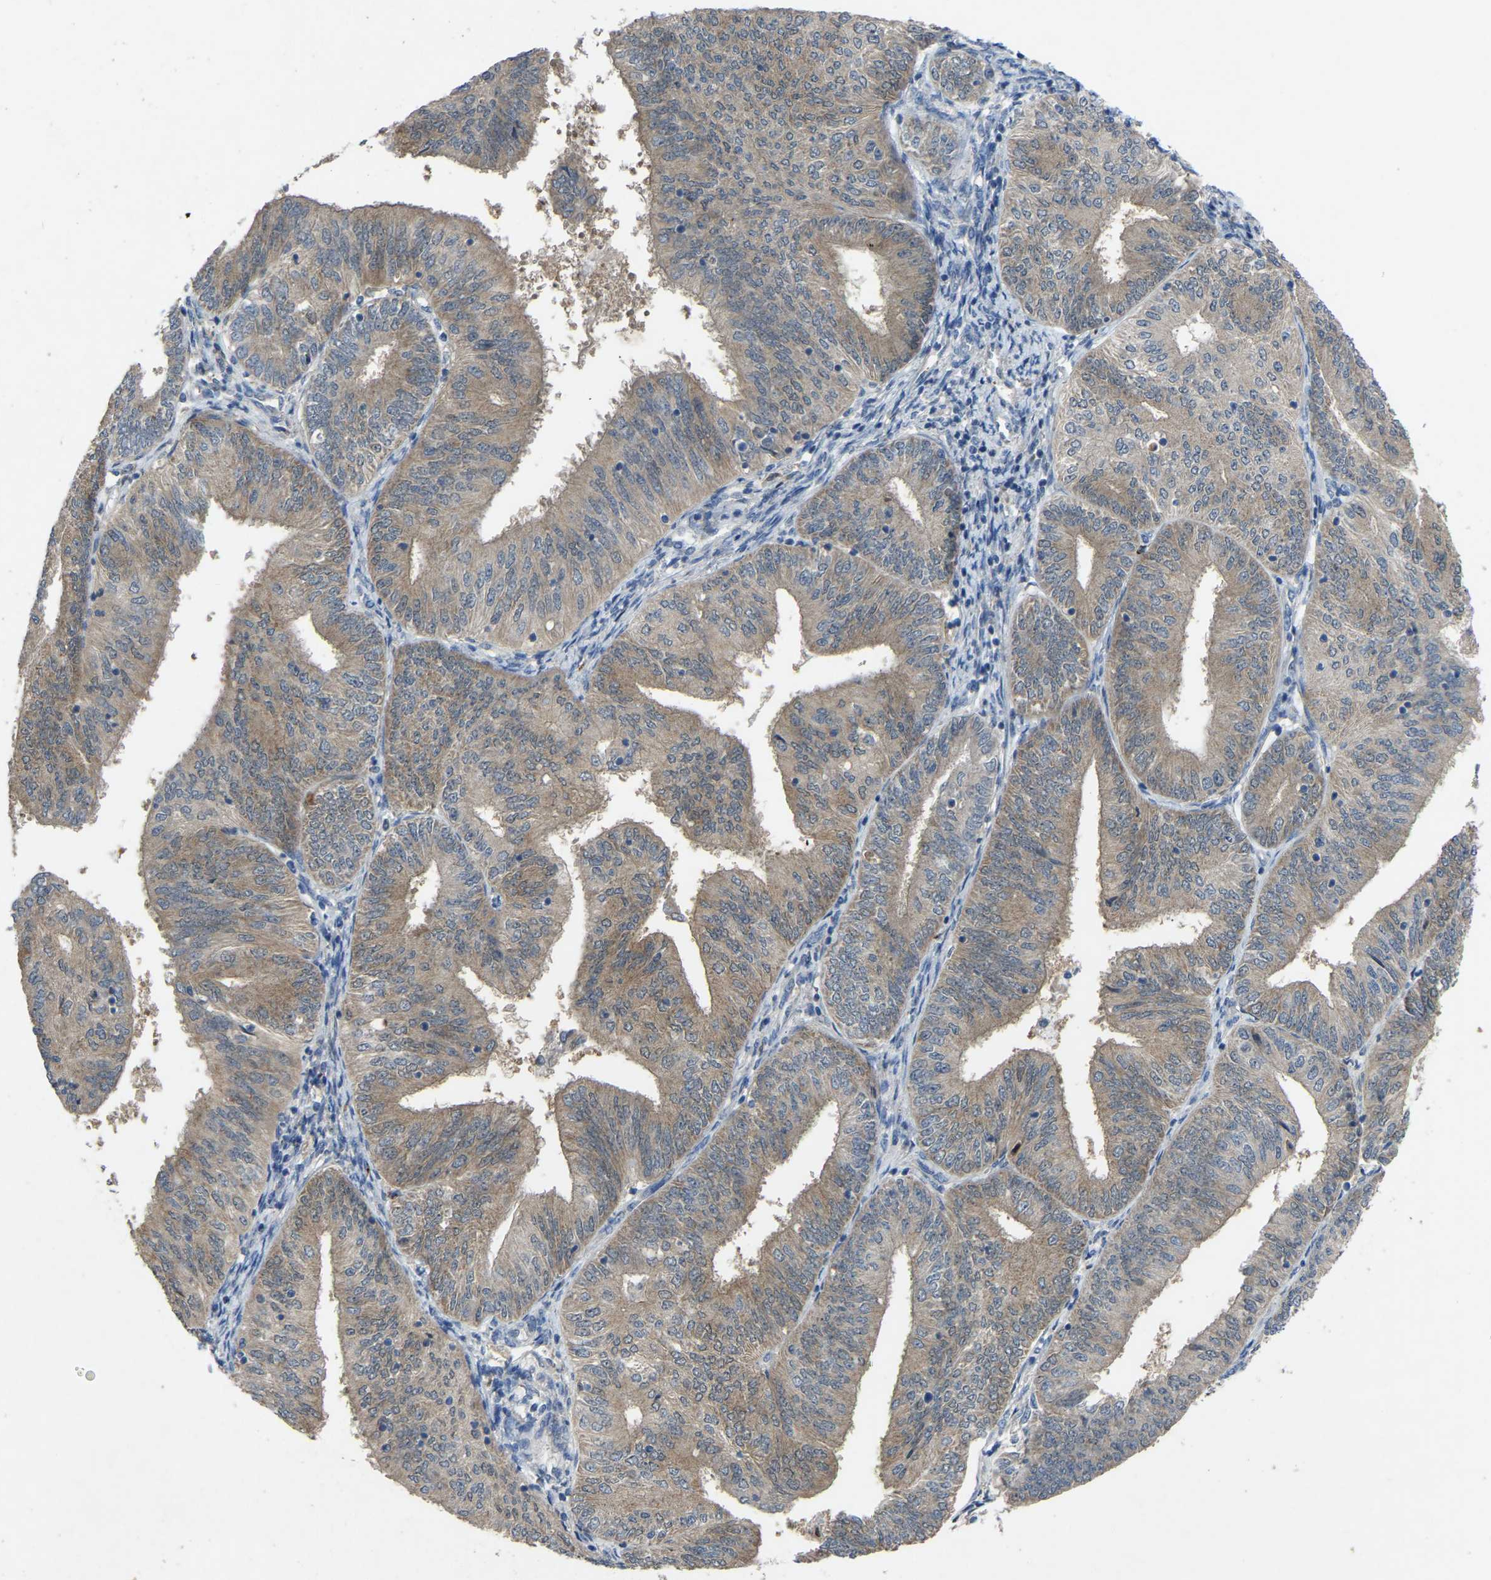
{"staining": {"intensity": "weak", "quantity": ">75%", "location": "cytoplasmic/membranous"}, "tissue": "endometrial cancer", "cell_type": "Tumor cells", "image_type": "cancer", "snomed": [{"axis": "morphology", "description": "Adenocarcinoma, NOS"}, {"axis": "topography", "description": "Endometrium"}], "caption": "Brown immunohistochemical staining in endometrial cancer displays weak cytoplasmic/membranous positivity in approximately >75% of tumor cells. The protein of interest is stained brown, and the nuclei are stained in blue (DAB (3,3'-diaminobenzidine) IHC with brightfield microscopy, high magnification).", "gene": "FHIT", "patient": {"sex": "female", "age": 58}}